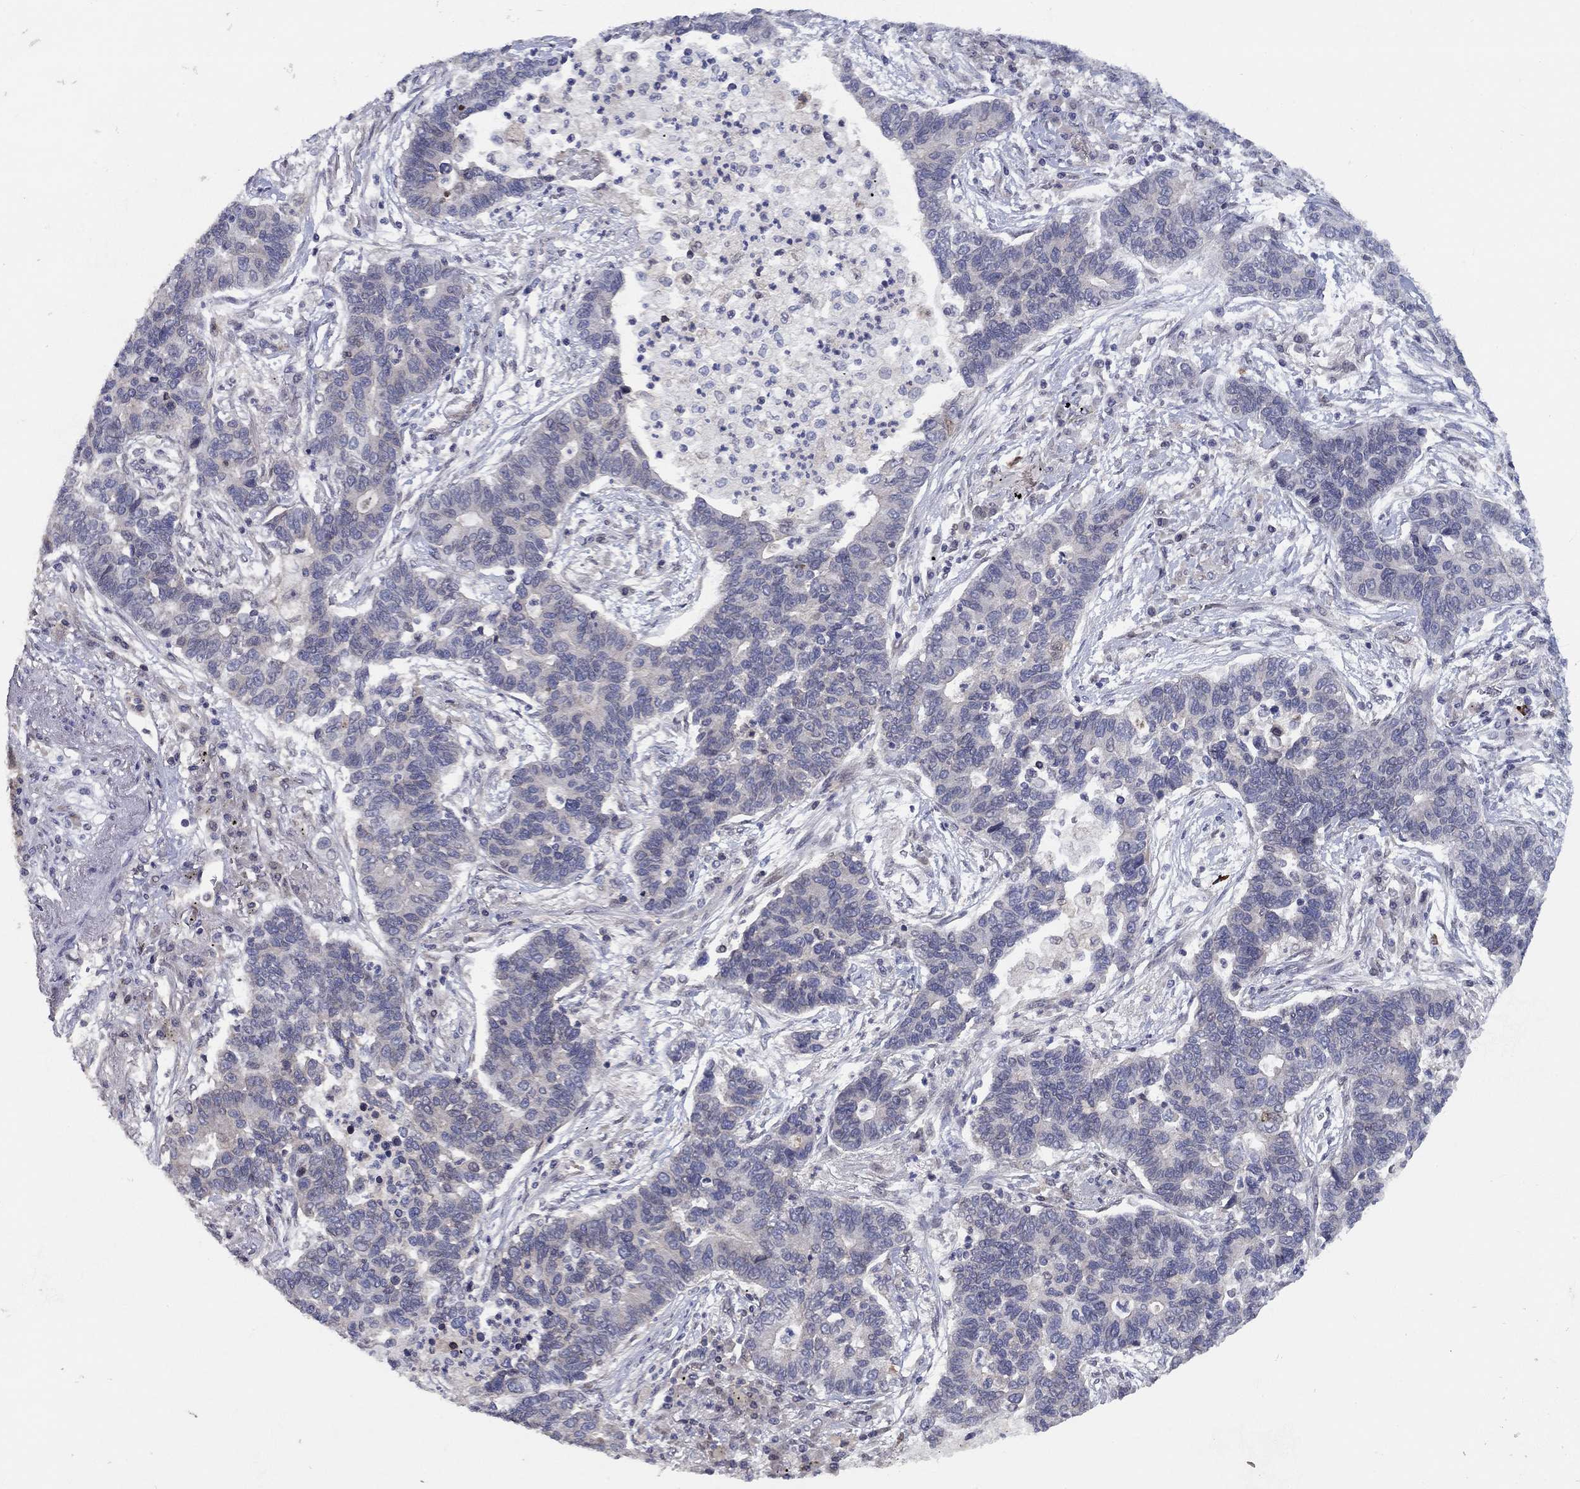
{"staining": {"intensity": "negative", "quantity": "none", "location": "none"}, "tissue": "lung cancer", "cell_type": "Tumor cells", "image_type": "cancer", "snomed": [{"axis": "morphology", "description": "Adenocarcinoma, NOS"}, {"axis": "topography", "description": "Lung"}], "caption": "Immunohistochemical staining of lung cancer reveals no significant expression in tumor cells.", "gene": "CETN3", "patient": {"sex": "female", "age": 57}}